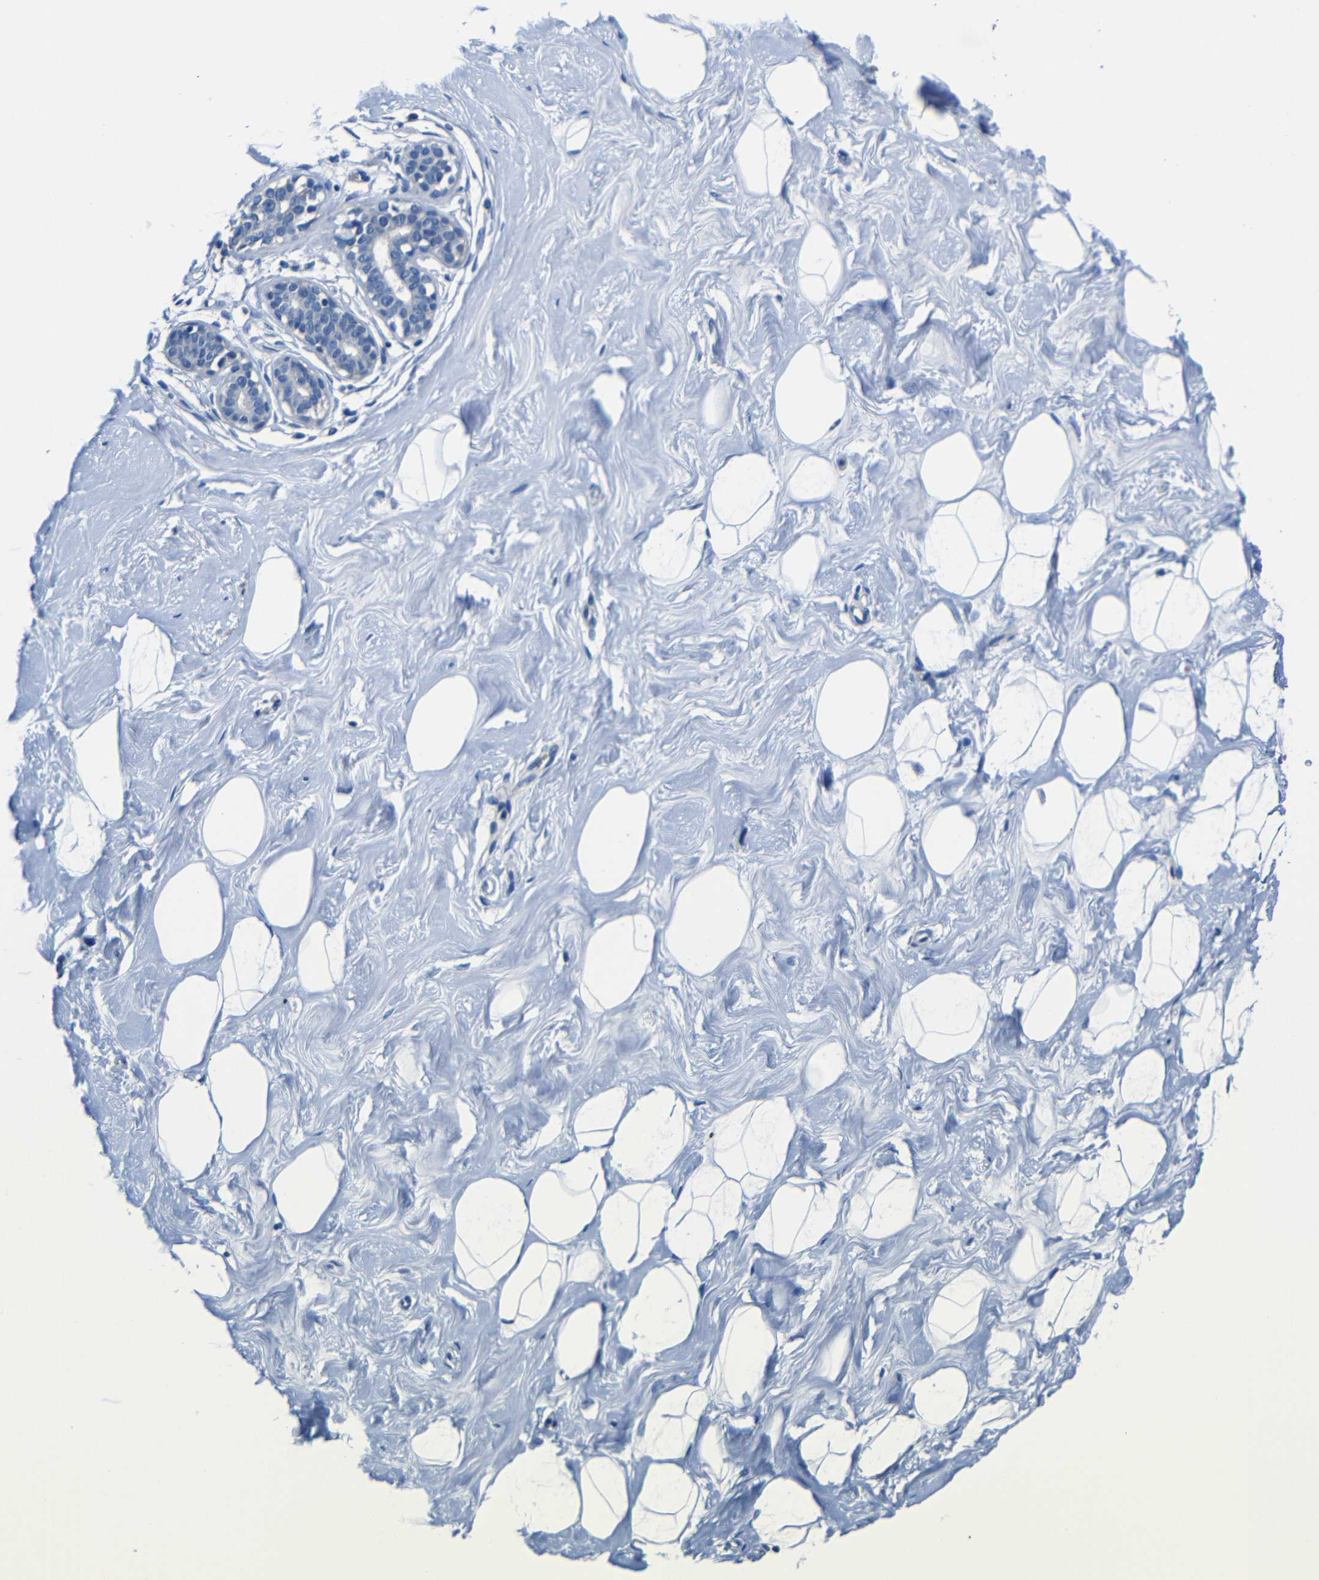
{"staining": {"intensity": "negative", "quantity": "none", "location": "none"}, "tissue": "breast", "cell_type": "Adipocytes", "image_type": "normal", "snomed": [{"axis": "morphology", "description": "Normal tissue, NOS"}, {"axis": "topography", "description": "Breast"}], "caption": "The photomicrograph displays no significant expression in adipocytes of breast.", "gene": "TNFAIP1", "patient": {"sex": "female", "age": 23}}